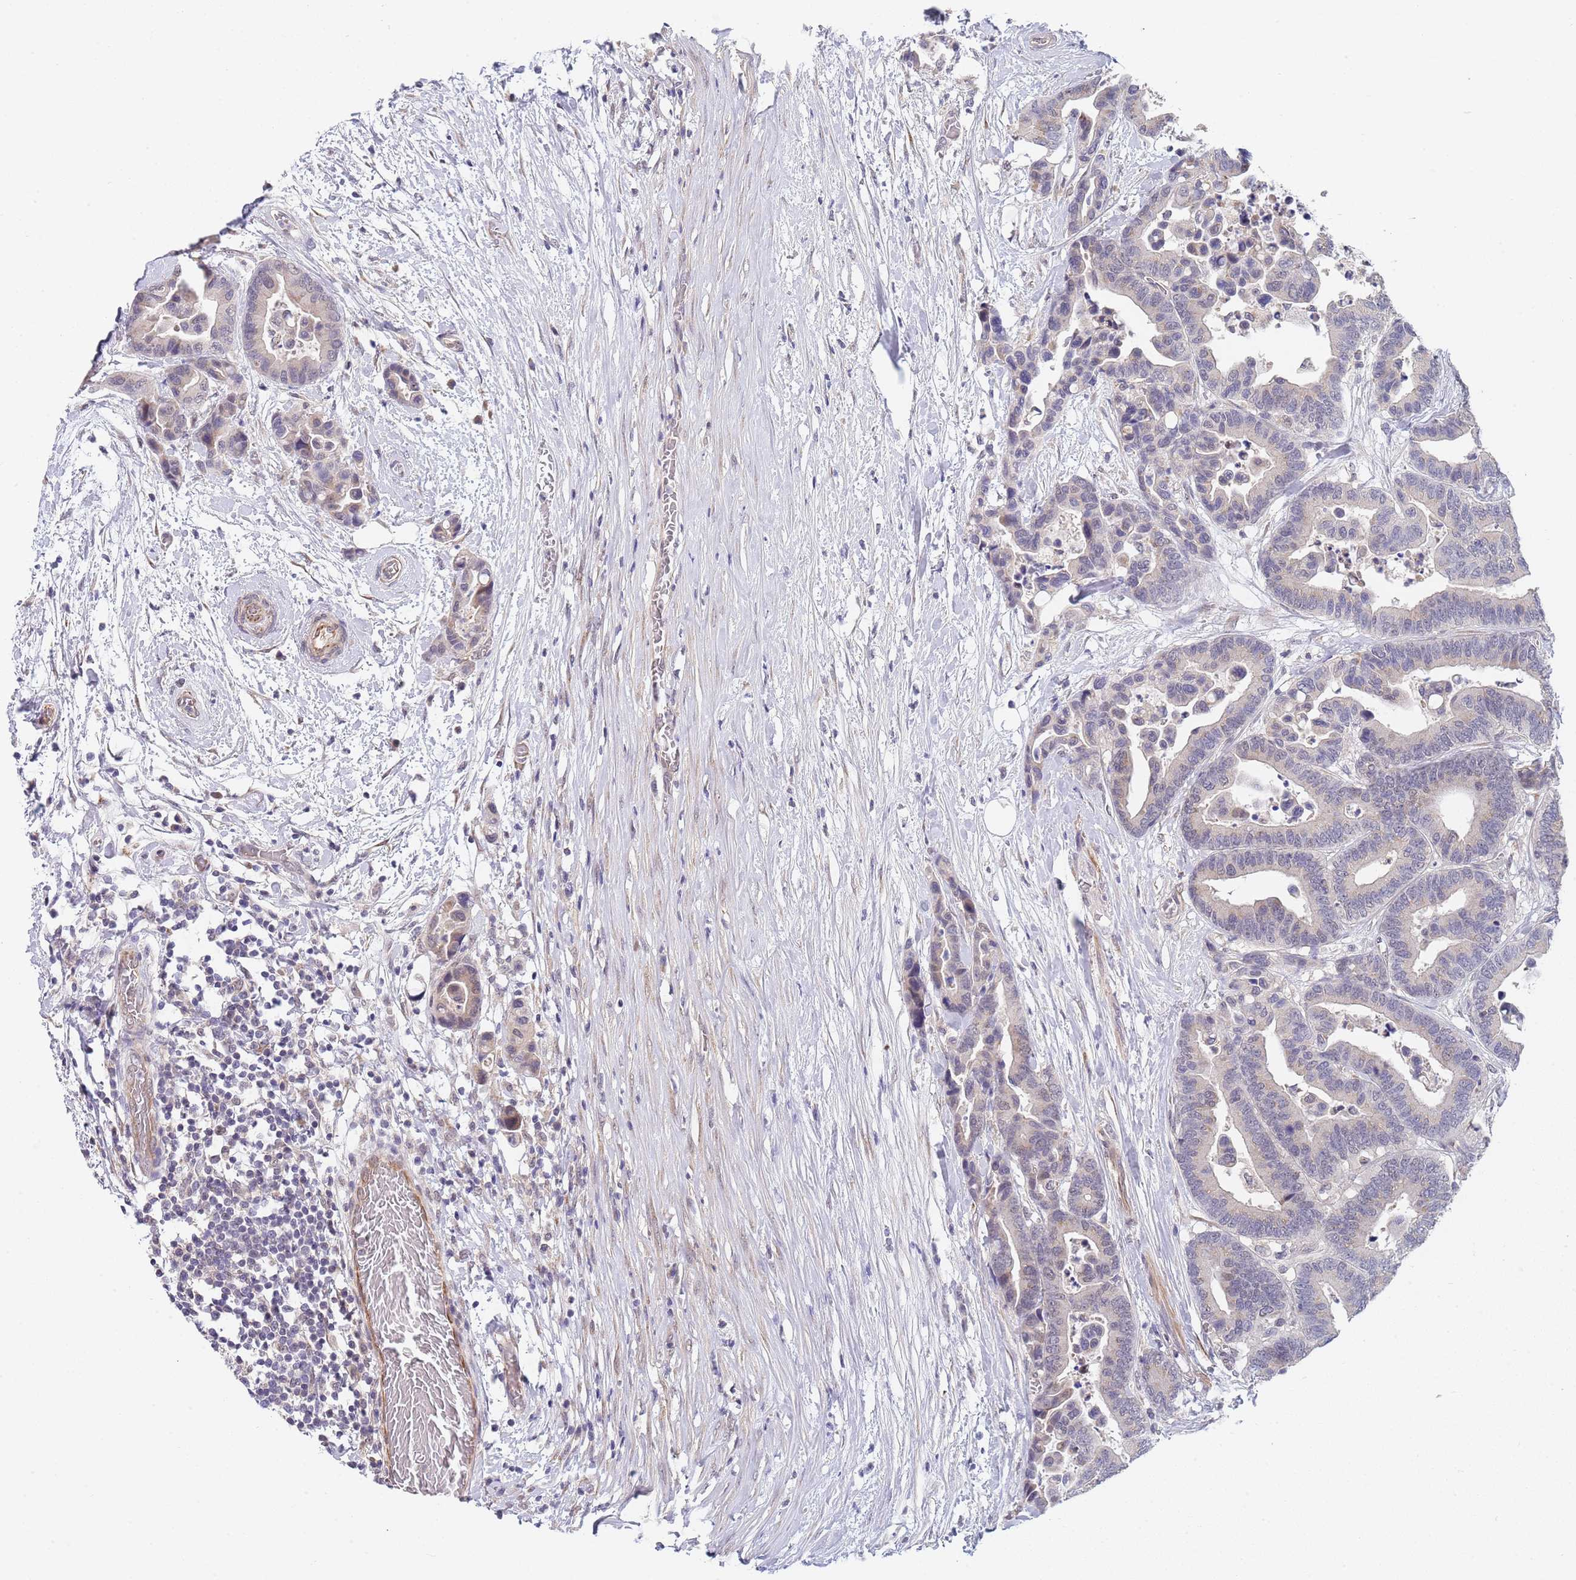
{"staining": {"intensity": "negative", "quantity": "none", "location": "none"}, "tissue": "colorectal cancer", "cell_type": "Tumor cells", "image_type": "cancer", "snomed": [{"axis": "morphology", "description": "Adenocarcinoma, NOS"}, {"axis": "topography", "description": "Colon"}], "caption": "This is a micrograph of immunohistochemistry (IHC) staining of adenocarcinoma (colorectal), which shows no staining in tumor cells.", "gene": "B4GALT4", "patient": {"sex": "male", "age": 82}}